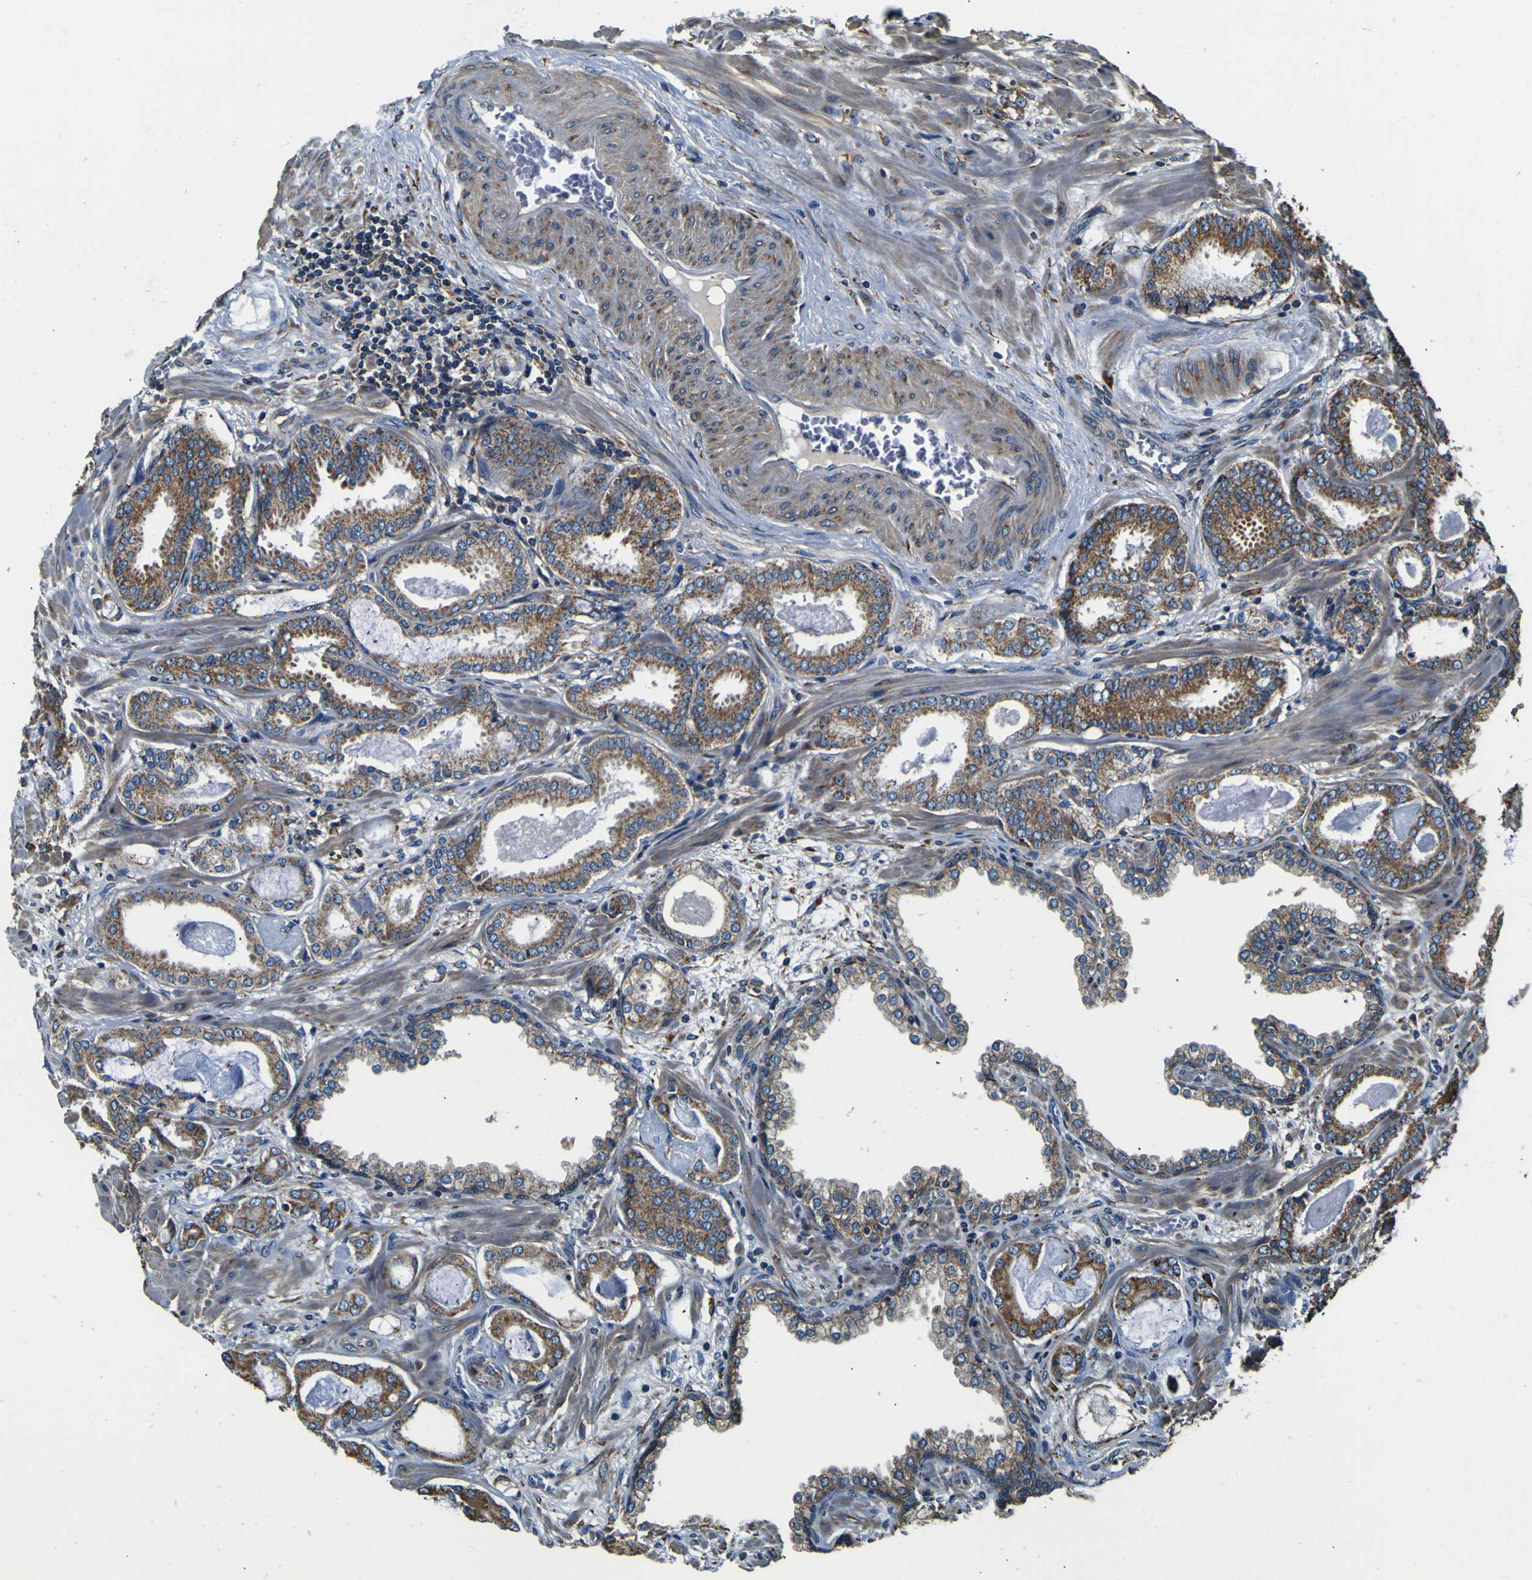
{"staining": {"intensity": "moderate", "quantity": ">75%", "location": "cytoplasmic/membranous"}, "tissue": "prostate cancer", "cell_type": "Tumor cells", "image_type": "cancer", "snomed": [{"axis": "morphology", "description": "Adenocarcinoma, Low grade"}, {"axis": "topography", "description": "Prostate"}], "caption": "Immunohistochemical staining of human prostate cancer (adenocarcinoma (low-grade)) shows medium levels of moderate cytoplasmic/membranous positivity in approximately >75% of tumor cells. The staining was performed using DAB (3,3'-diaminobenzidine), with brown indicating positive protein expression. Nuclei are stained blue with hematoxylin.", "gene": "INPP5A", "patient": {"sex": "male", "age": 53}}